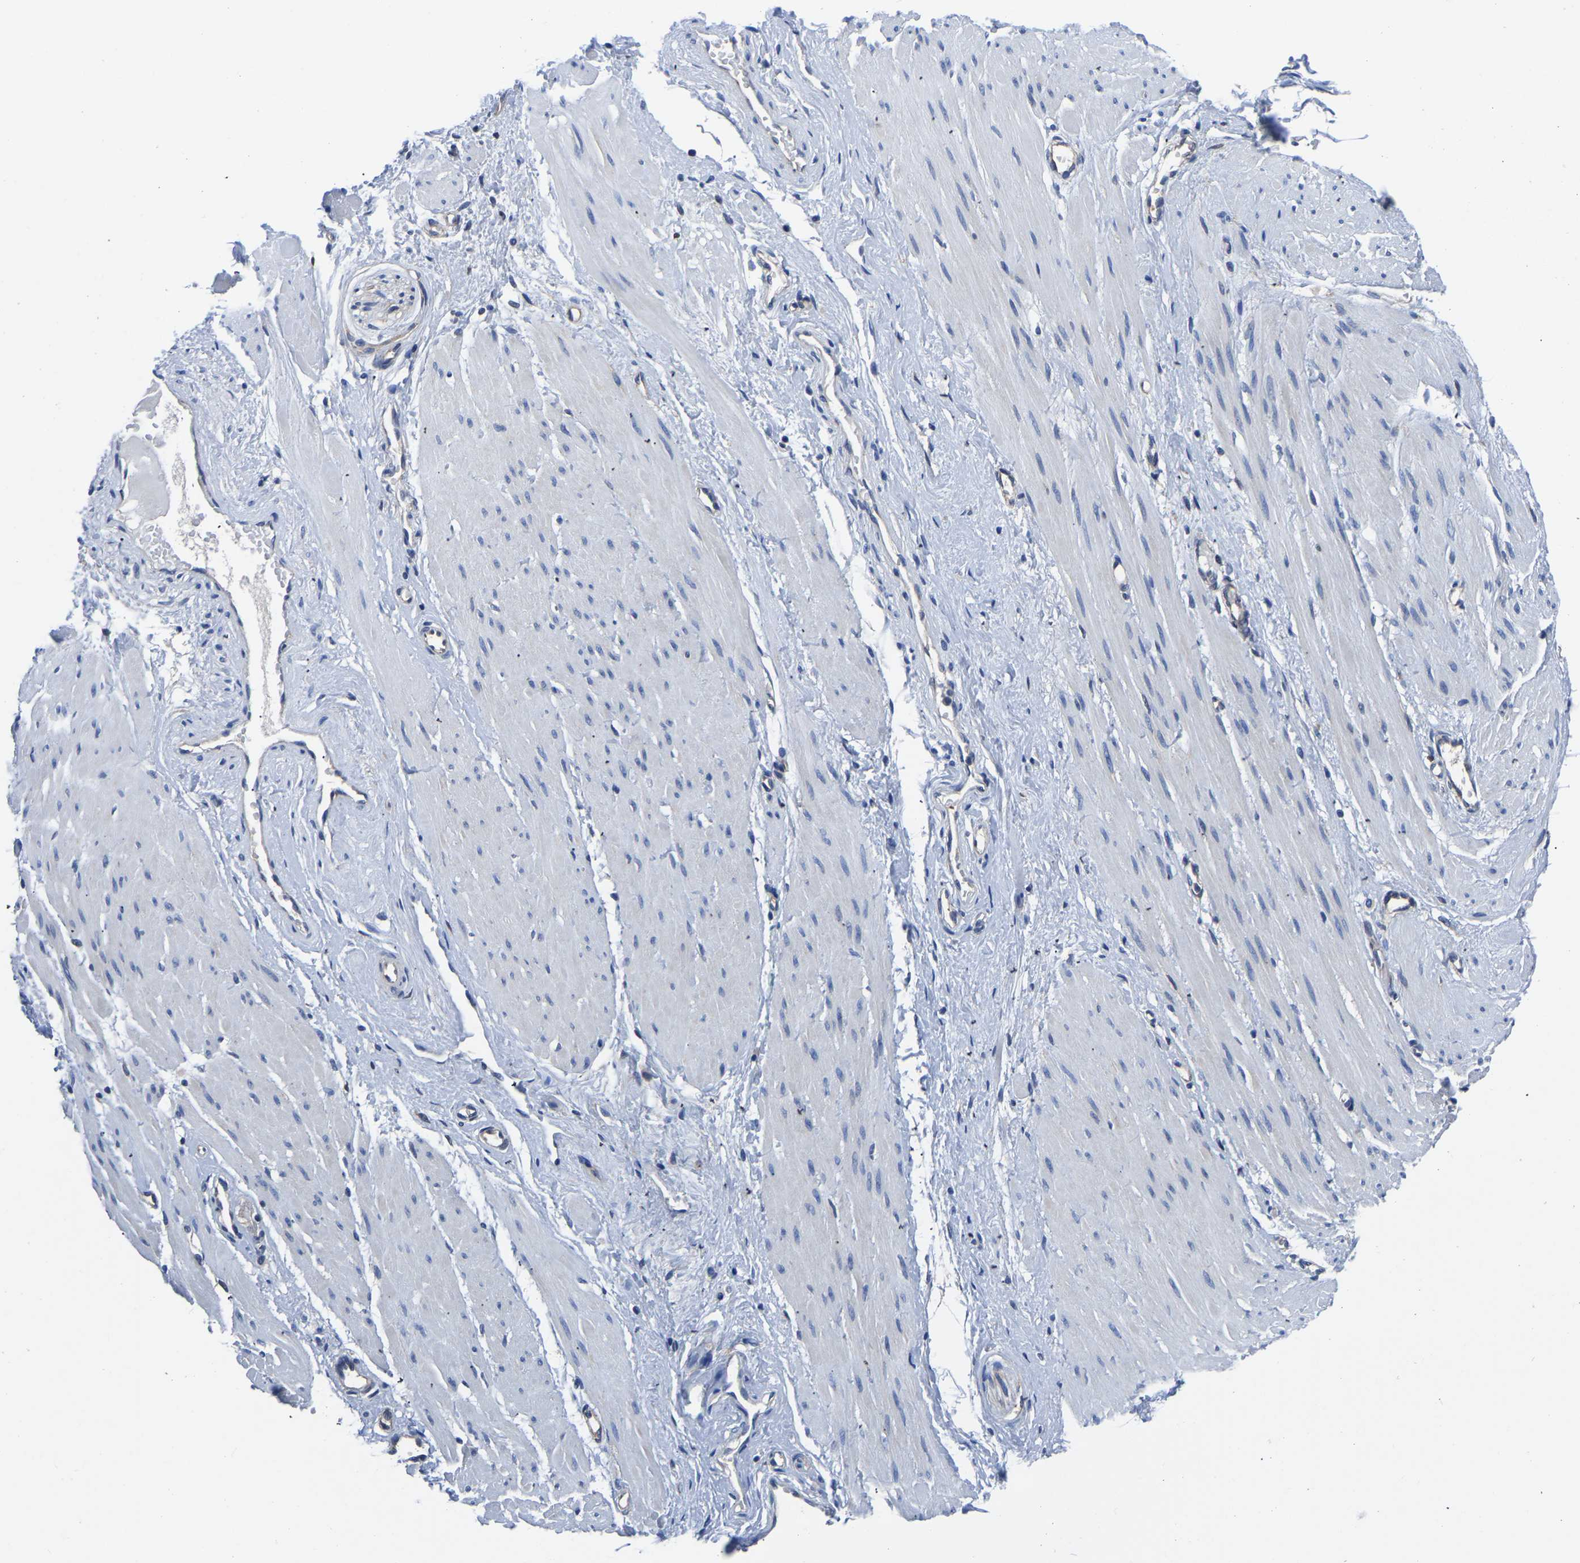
{"staining": {"intensity": "negative", "quantity": "none", "location": "none"}, "tissue": "adipose tissue", "cell_type": "Adipocytes", "image_type": "normal", "snomed": [{"axis": "morphology", "description": "Normal tissue, NOS"}, {"axis": "topography", "description": "Soft tissue"}, {"axis": "topography", "description": "Vascular tissue"}], "caption": "IHC of normal adipose tissue demonstrates no expression in adipocytes.", "gene": "TFG", "patient": {"sex": "female", "age": 35}}